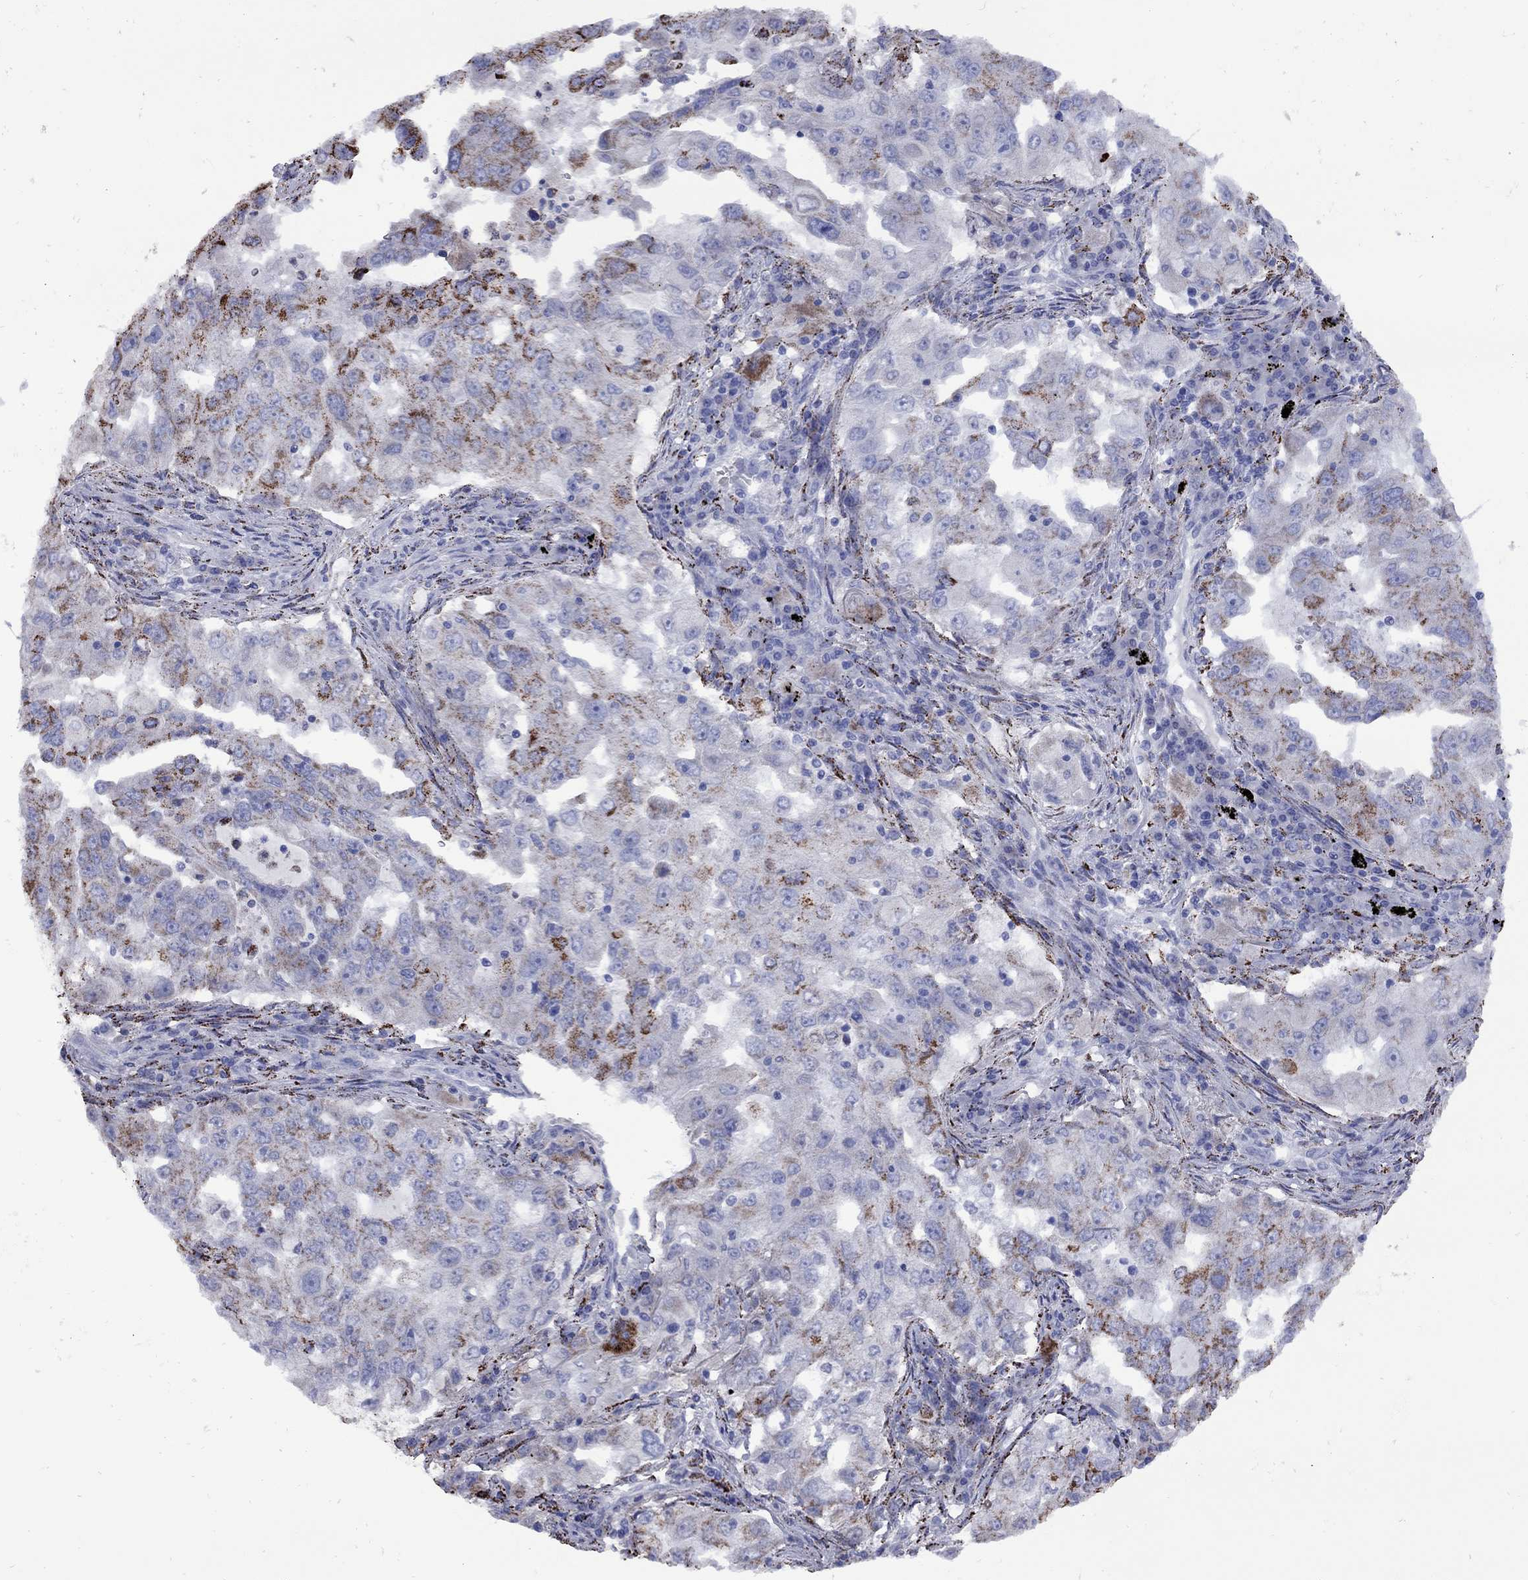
{"staining": {"intensity": "strong", "quantity": "<25%", "location": "cytoplasmic/membranous"}, "tissue": "lung cancer", "cell_type": "Tumor cells", "image_type": "cancer", "snomed": [{"axis": "morphology", "description": "Adenocarcinoma, NOS"}, {"axis": "topography", "description": "Lung"}], "caption": "Immunohistochemical staining of human lung cancer shows medium levels of strong cytoplasmic/membranous staining in approximately <25% of tumor cells. The staining was performed using DAB to visualize the protein expression in brown, while the nuclei were stained in blue with hematoxylin (Magnification: 20x).", "gene": "SESTD1", "patient": {"sex": "female", "age": 61}}